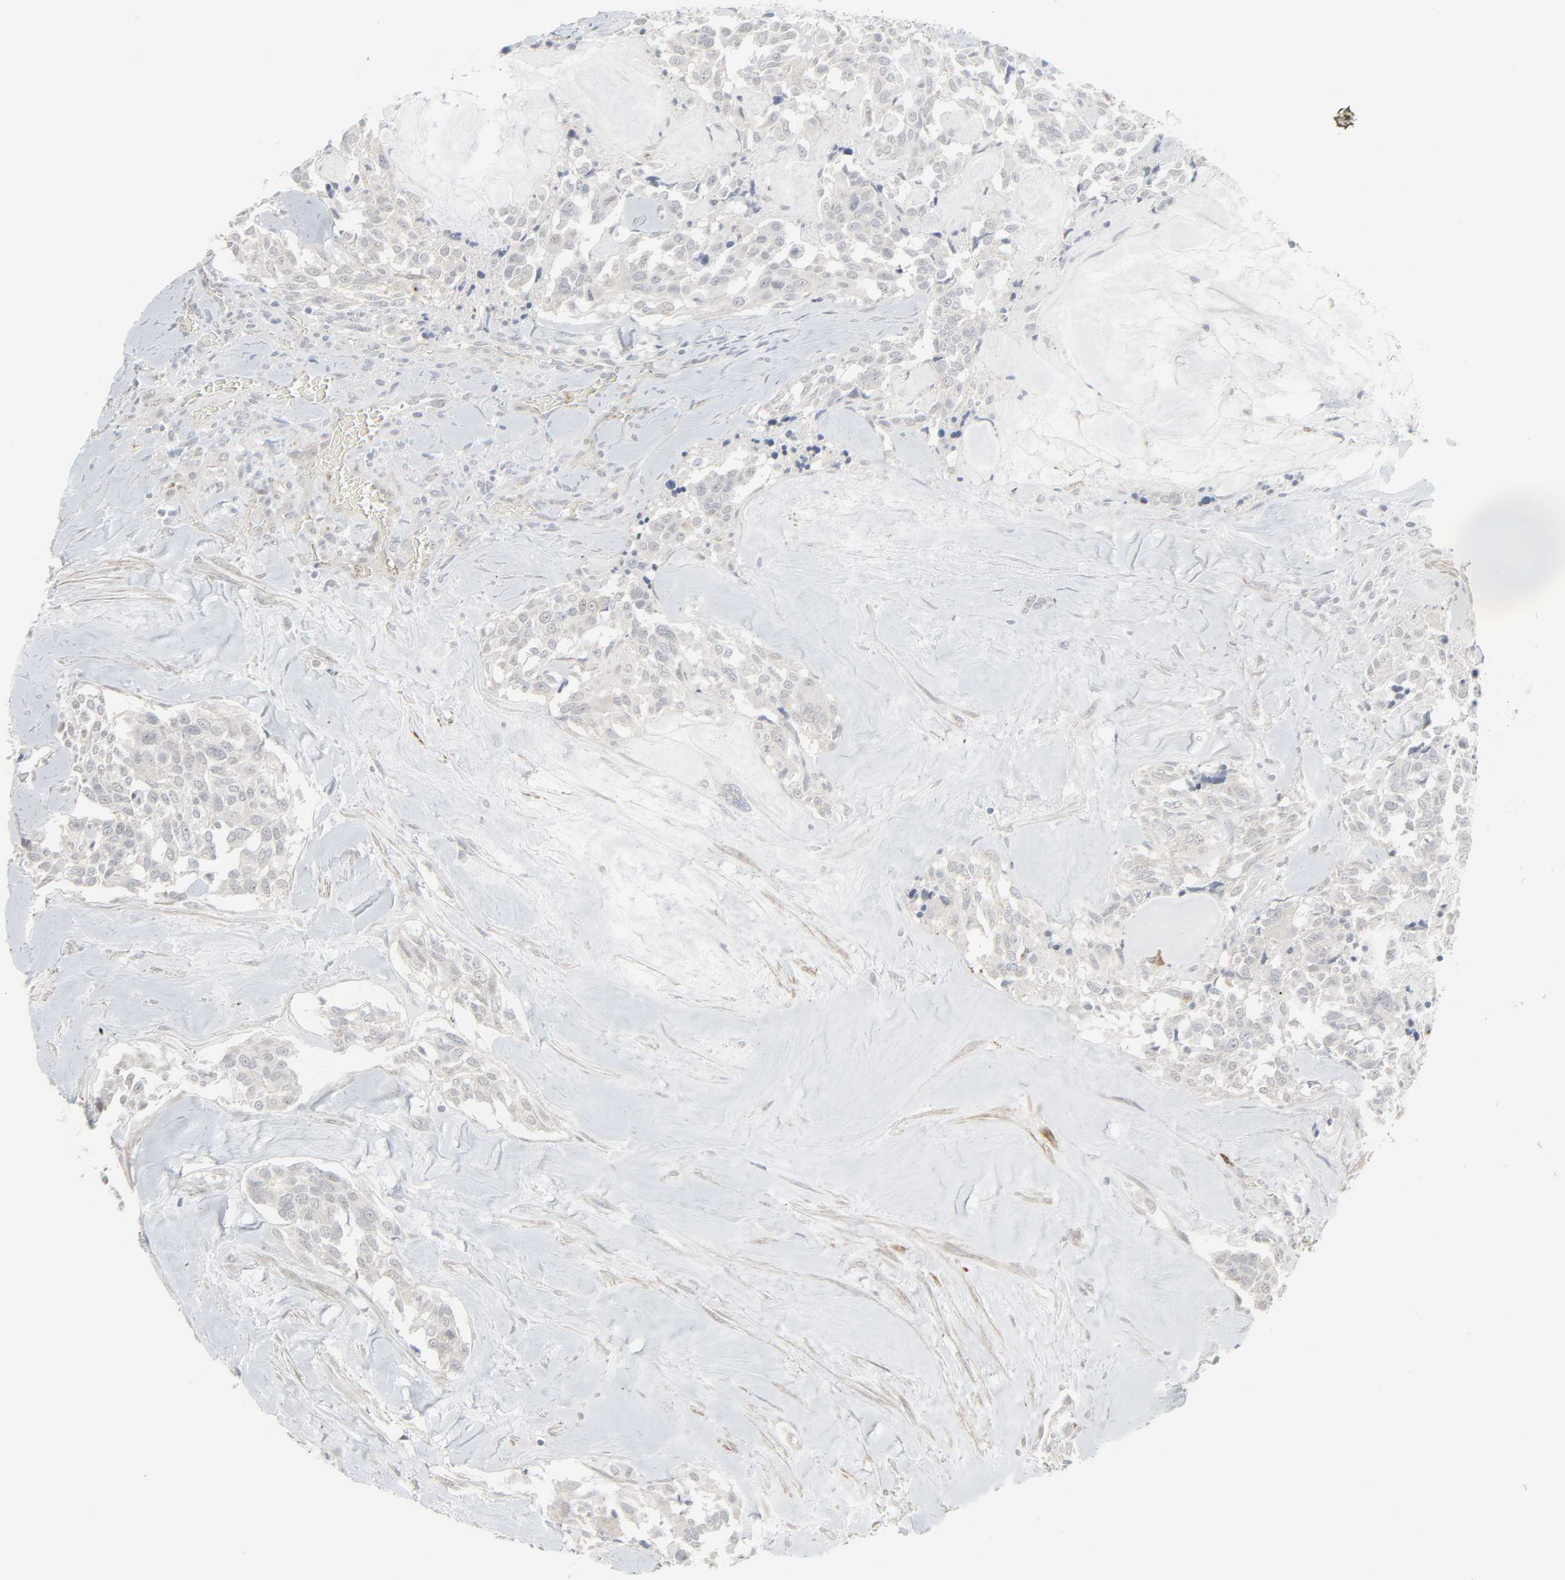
{"staining": {"intensity": "negative", "quantity": "none", "location": "none"}, "tissue": "thyroid cancer", "cell_type": "Tumor cells", "image_type": "cancer", "snomed": [{"axis": "morphology", "description": "Carcinoma, NOS"}, {"axis": "morphology", "description": "Carcinoid, malignant, NOS"}, {"axis": "topography", "description": "Thyroid gland"}], "caption": "Micrograph shows no protein positivity in tumor cells of thyroid malignant carcinoid tissue.", "gene": "NEUROD1", "patient": {"sex": "male", "age": 33}}